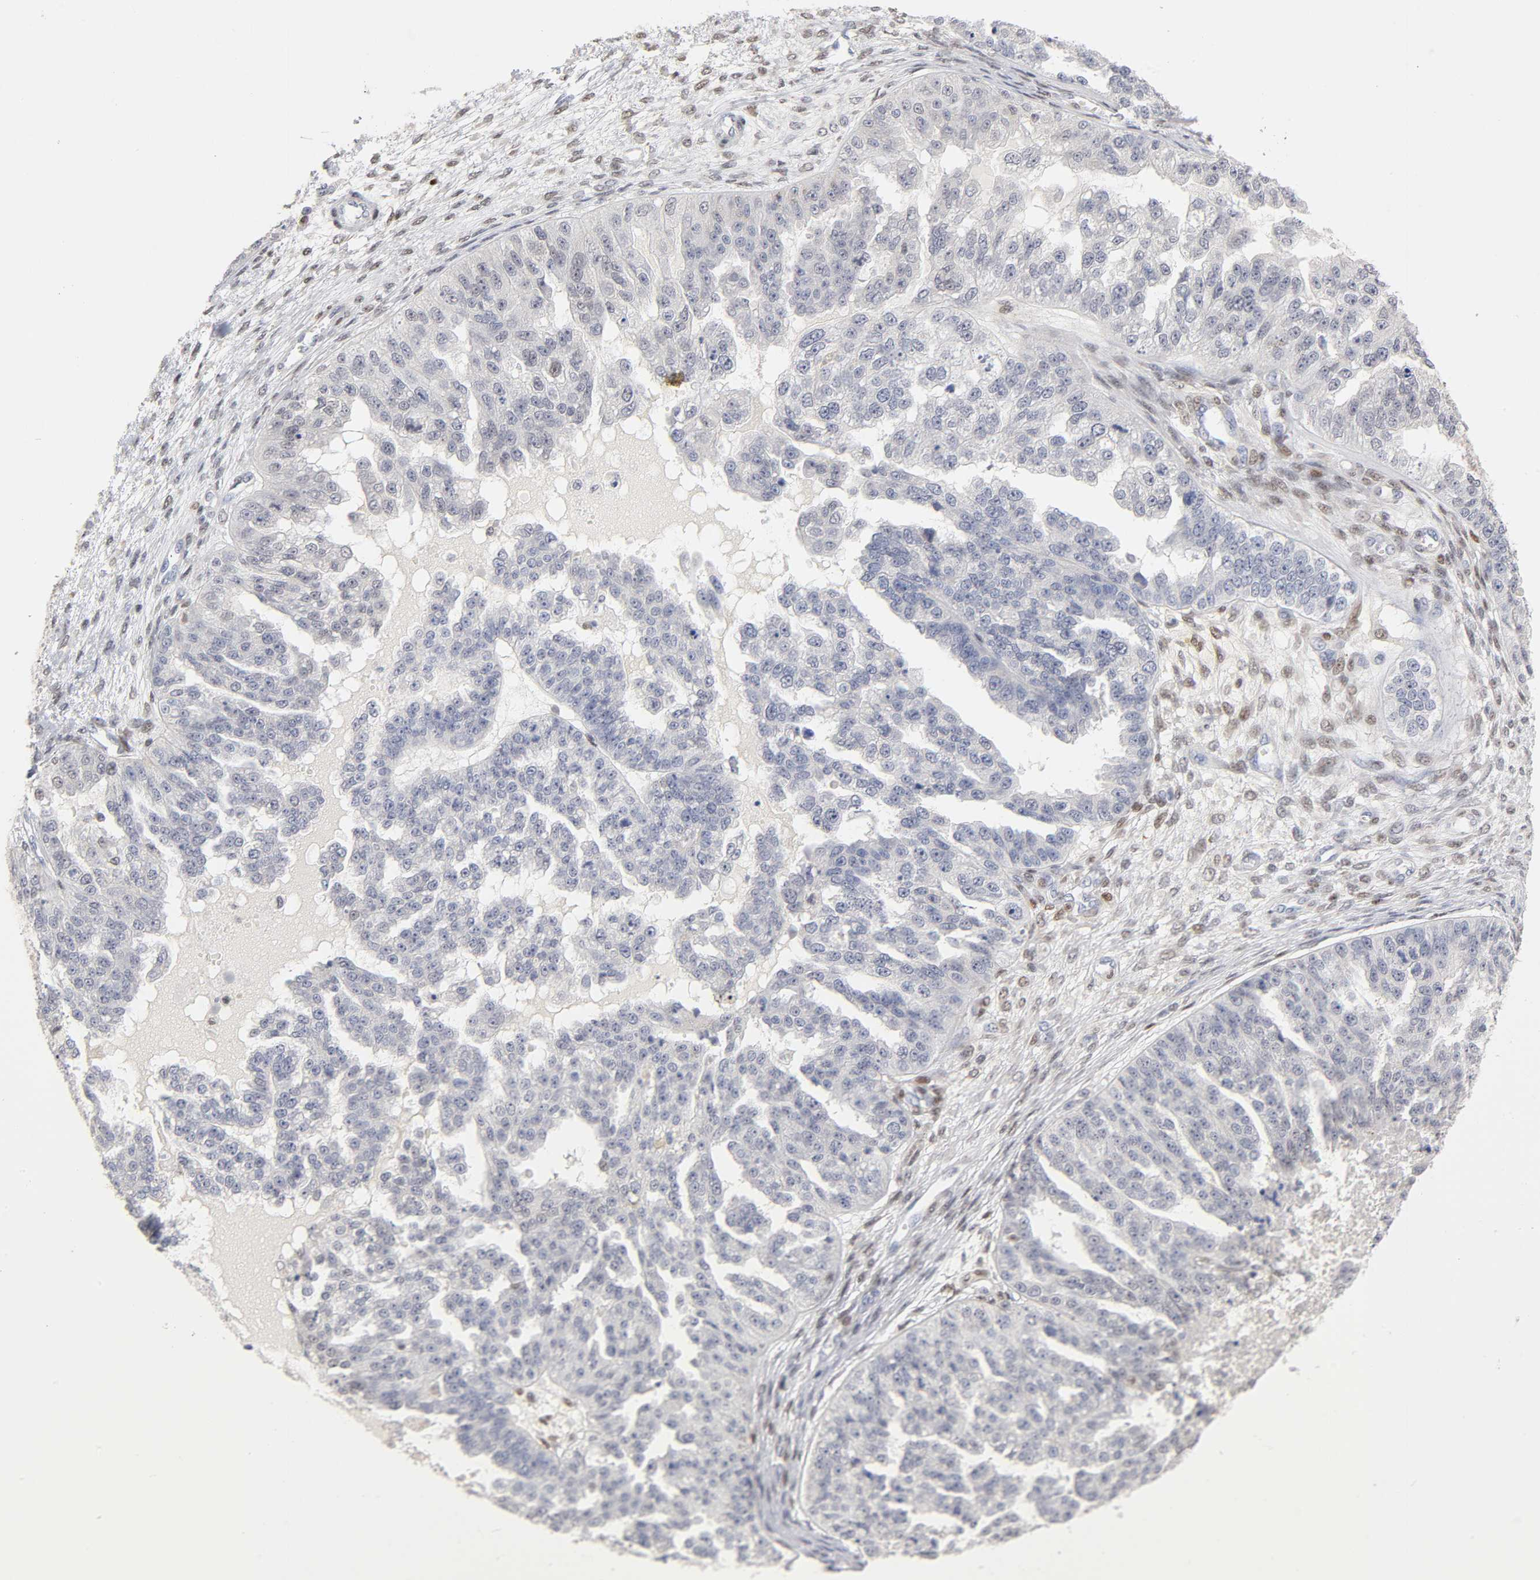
{"staining": {"intensity": "negative", "quantity": "none", "location": "none"}, "tissue": "ovarian cancer", "cell_type": "Tumor cells", "image_type": "cancer", "snomed": [{"axis": "morphology", "description": "Cystadenocarcinoma, serous, NOS"}, {"axis": "topography", "description": "Ovary"}], "caption": "Serous cystadenocarcinoma (ovarian) was stained to show a protein in brown. There is no significant expression in tumor cells.", "gene": "RUNX1", "patient": {"sex": "female", "age": 58}}